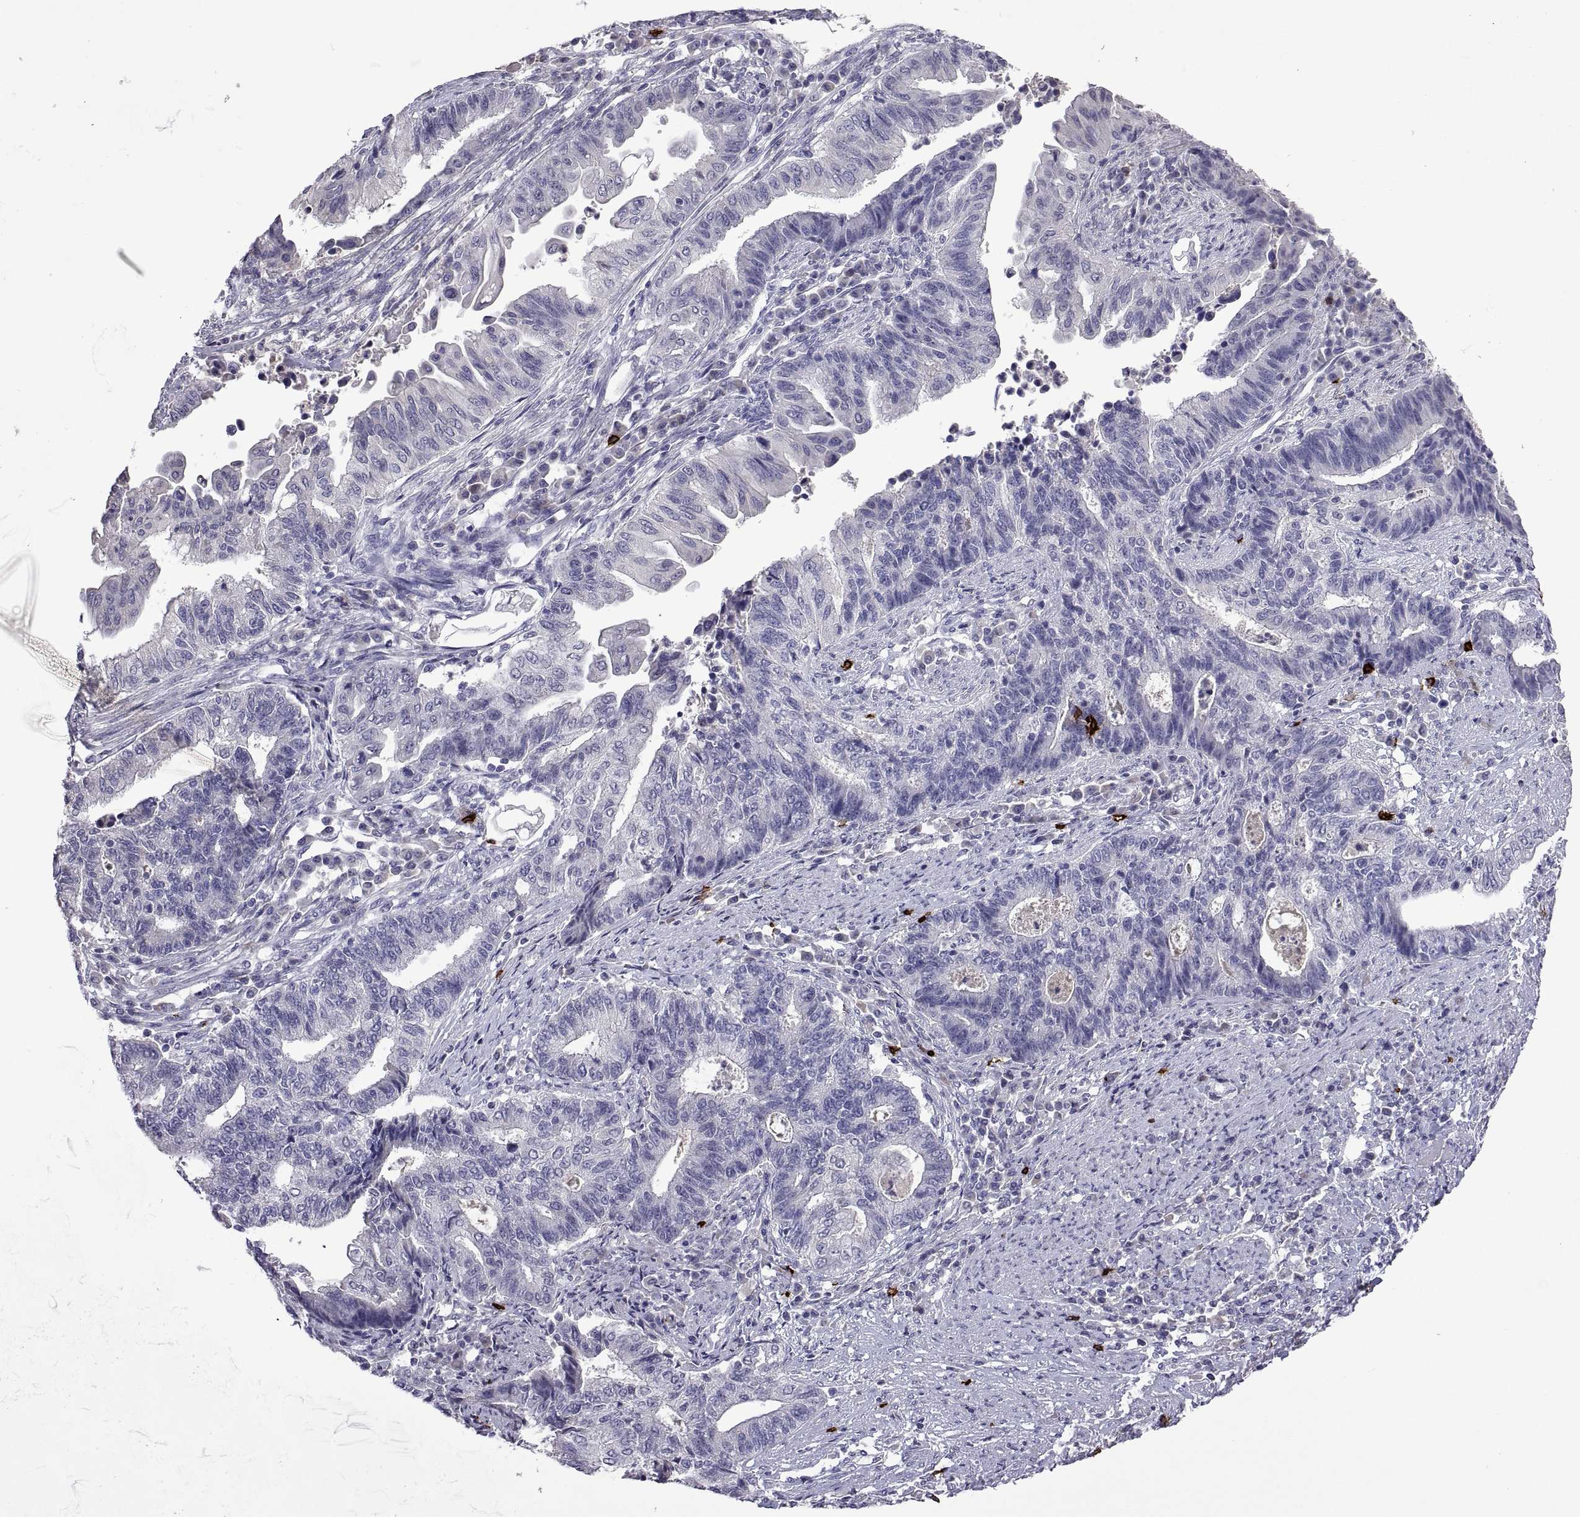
{"staining": {"intensity": "negative", "quantity": "none", "location": "none"}, "tissue": "endometrial cancer", "cell_type": "Tumor cells", "image_type": "cancer", "snomed": [{"axis": "morphology", "description": "Adenocarcinoma, NOS"}, {"axis": "topography", "description": "Uterus"}, {"axis": "topography", "description": "Endometrium"}], "caption": "High power microscopy image of an immunohistochemistry (IHC) histopathology image of adenocarcinoma (endometrial), revealing no significant staining in tumor cells. (Stains: DAB (3,3'-diaminobenzidine) immunohistochemistry (IHC) with hematoxylin counter stain, Microscopy: brightfield microscopy at high magnification).", "gene": "MS4A1", "patient": {"sex": "female", "age": 54}}